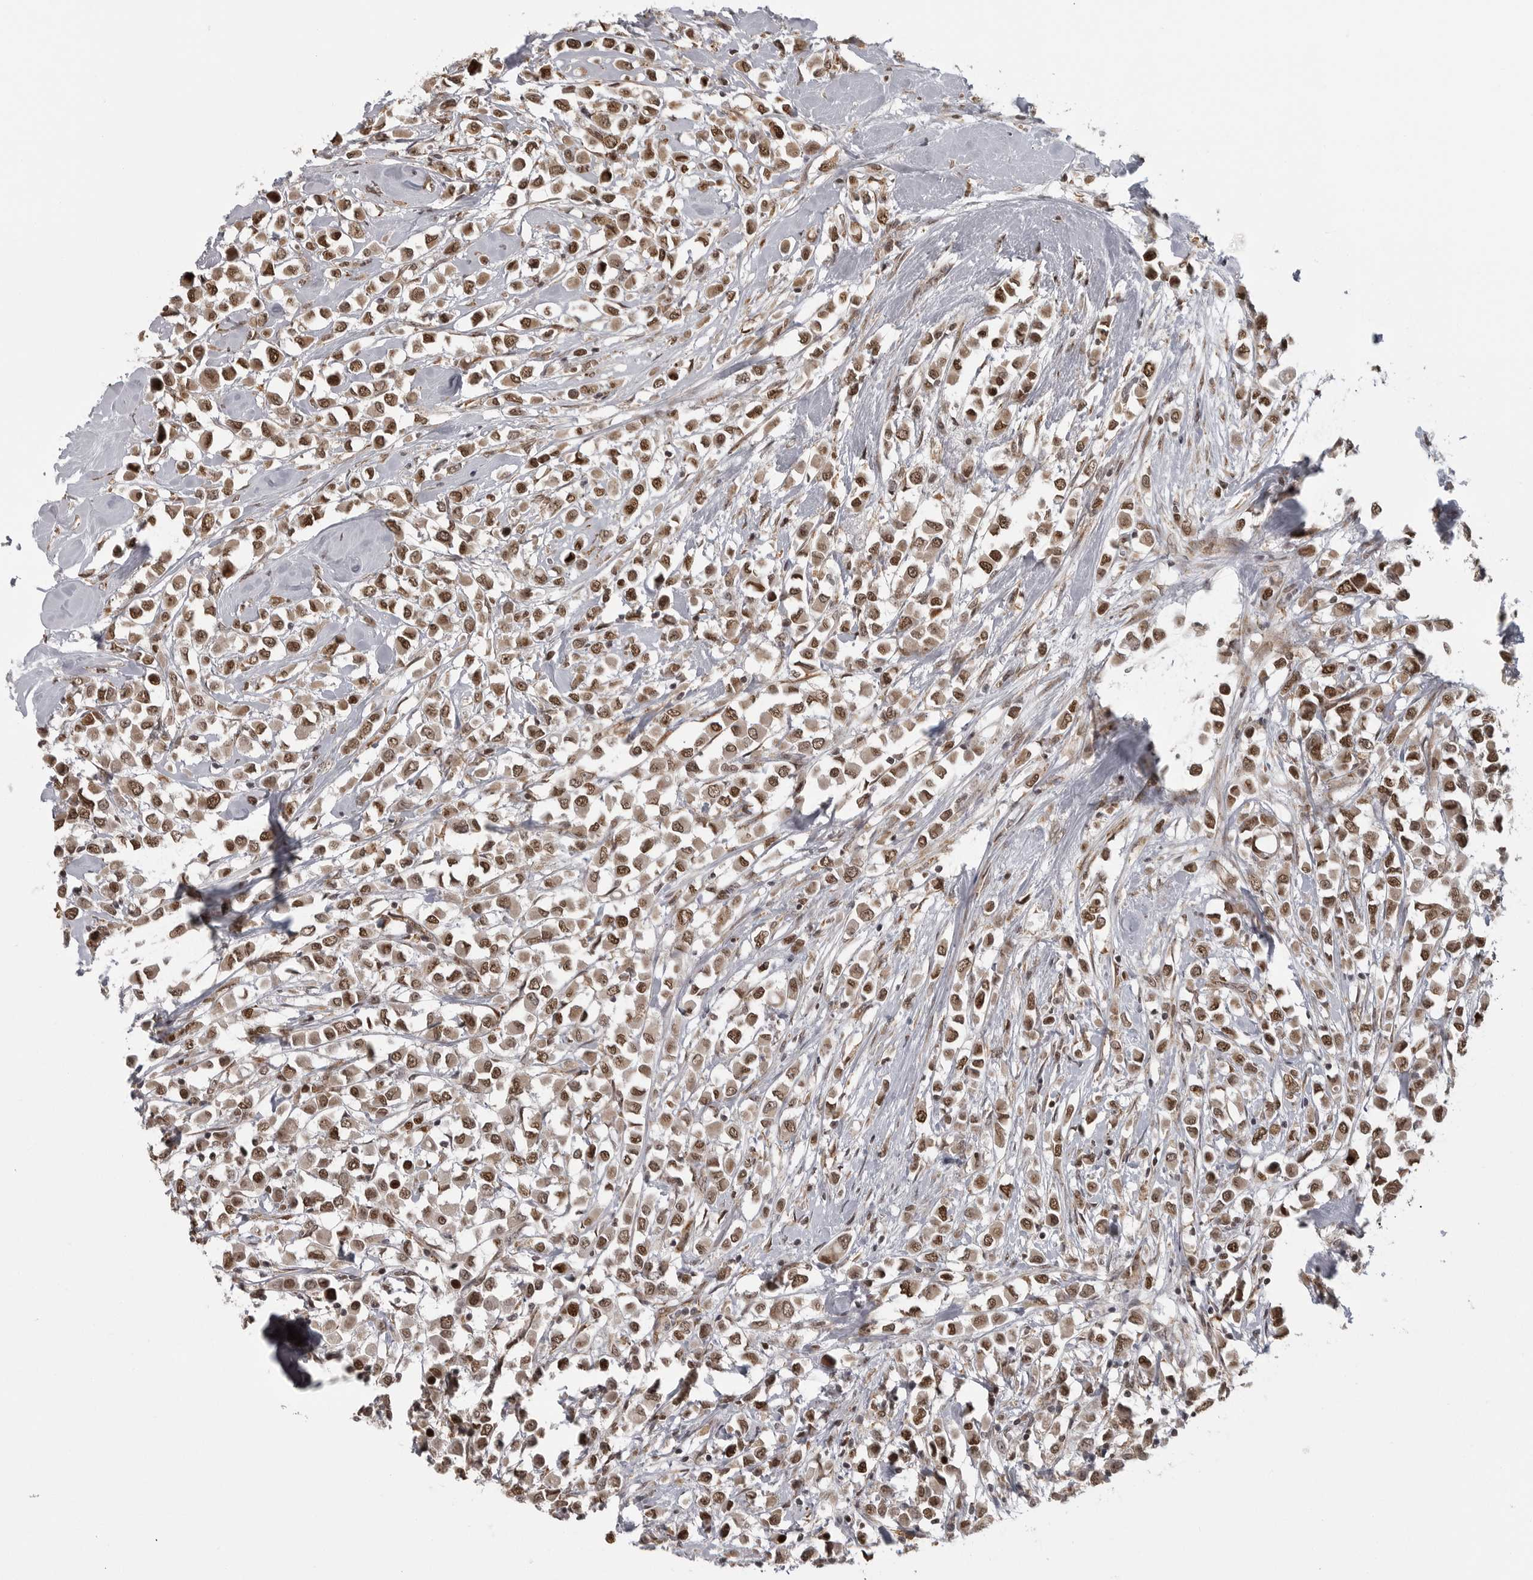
{"staining": {"intensity": "moderate", "quantity": ">75%", "location": "cytoplasmic/membranous,nuclear"}, "tissue": "breast cancer", "cell_type": "Tumor cells", "image_type": "cancer", "snomed": [{"axis": "morphology", "description": "Duct carcinoma"}, {"axis": "topography", "description": "Breast"}], "caption": "Tumor cells demonstrate medium levels of moderate cytoplasmic/membranous and nuclear staining in approximately >75% of cells in human invasive ductal carcinoma (breast). The staining was performed using DAB (3,3'-diaminobenzidine), with brown indicating positive protein expression. Nuclei are stained blue with hematoxylin.", "gene": "ISG20L2", "patient": {"sex": "female", "age": 61}}